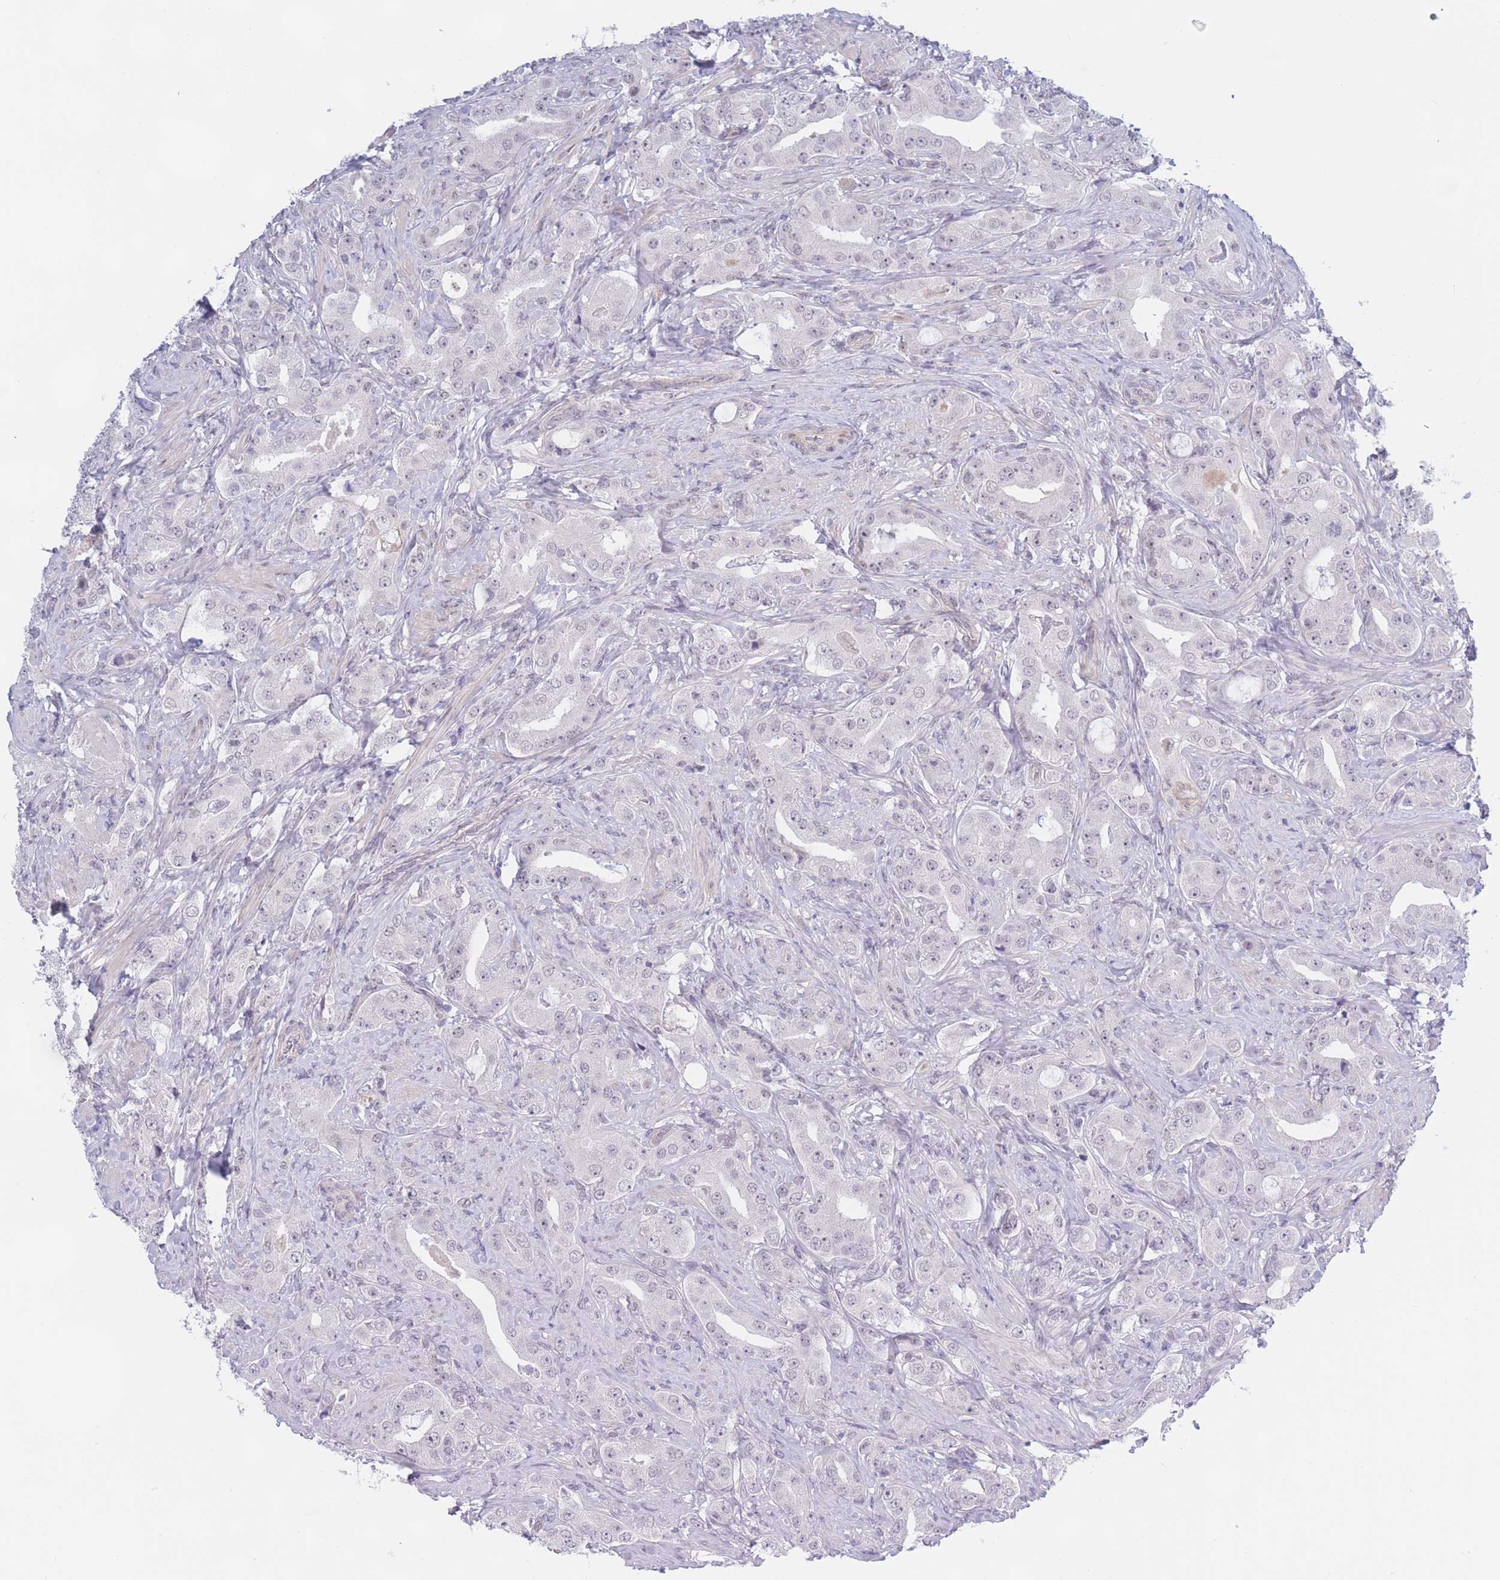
{"staining": {"intensity": "negative", "quantity": "none", "location": "none"}, "tissue": "prostate cancer", "cell_type": "Tumor cells", "image_type": "cancer", "snomed": [{"axis": "morphology", "description": "Adenocarcinoma, High grade"}, {"axis": "topography", "description": "Prostate"}], "caption": "Photomicrograph shows no significant protein staining in tumor cells of prostate cancer.", "gene": "PODXL", "patient": {"sex": "male", "age": 63}}